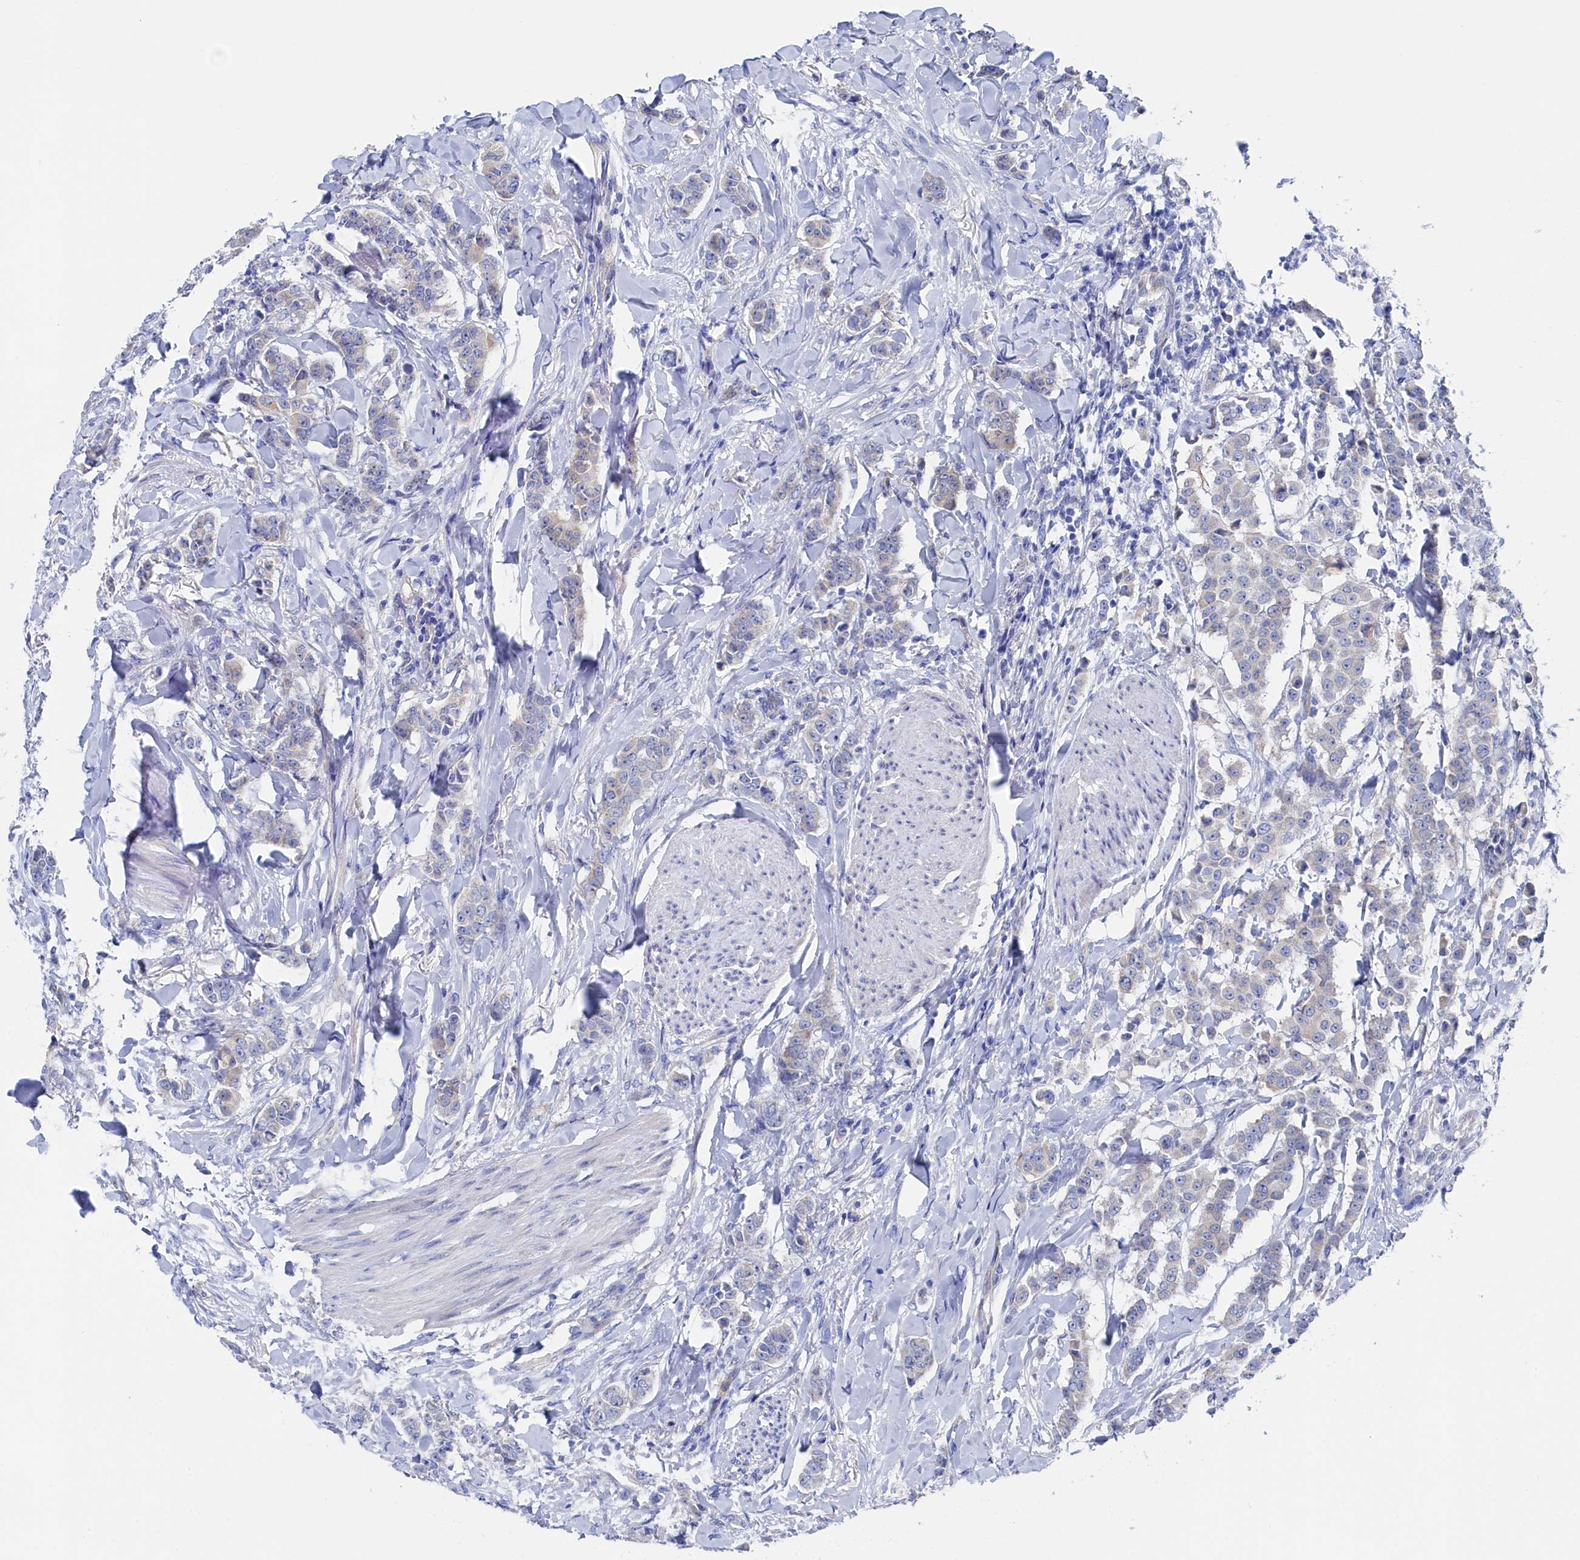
{"staining": {"intensity": "weak", "quantity": "<25%", "location": "cytoplasmic/membranous"}, "tissue": "breast cancer", "cell_type": "Tumor cells", "image_type": "cancer", "snomed": [{"axis": "morphology", "description": "Duct carcinoma"}, {"axis": "topography", "description": "Breast"}], "caption": "Immunohistochemical staining of human breast cancer exhibits no significant staining in tumor cells.", "gene": "TMOD2", "patient": {"sex": "female", "age": 40}}